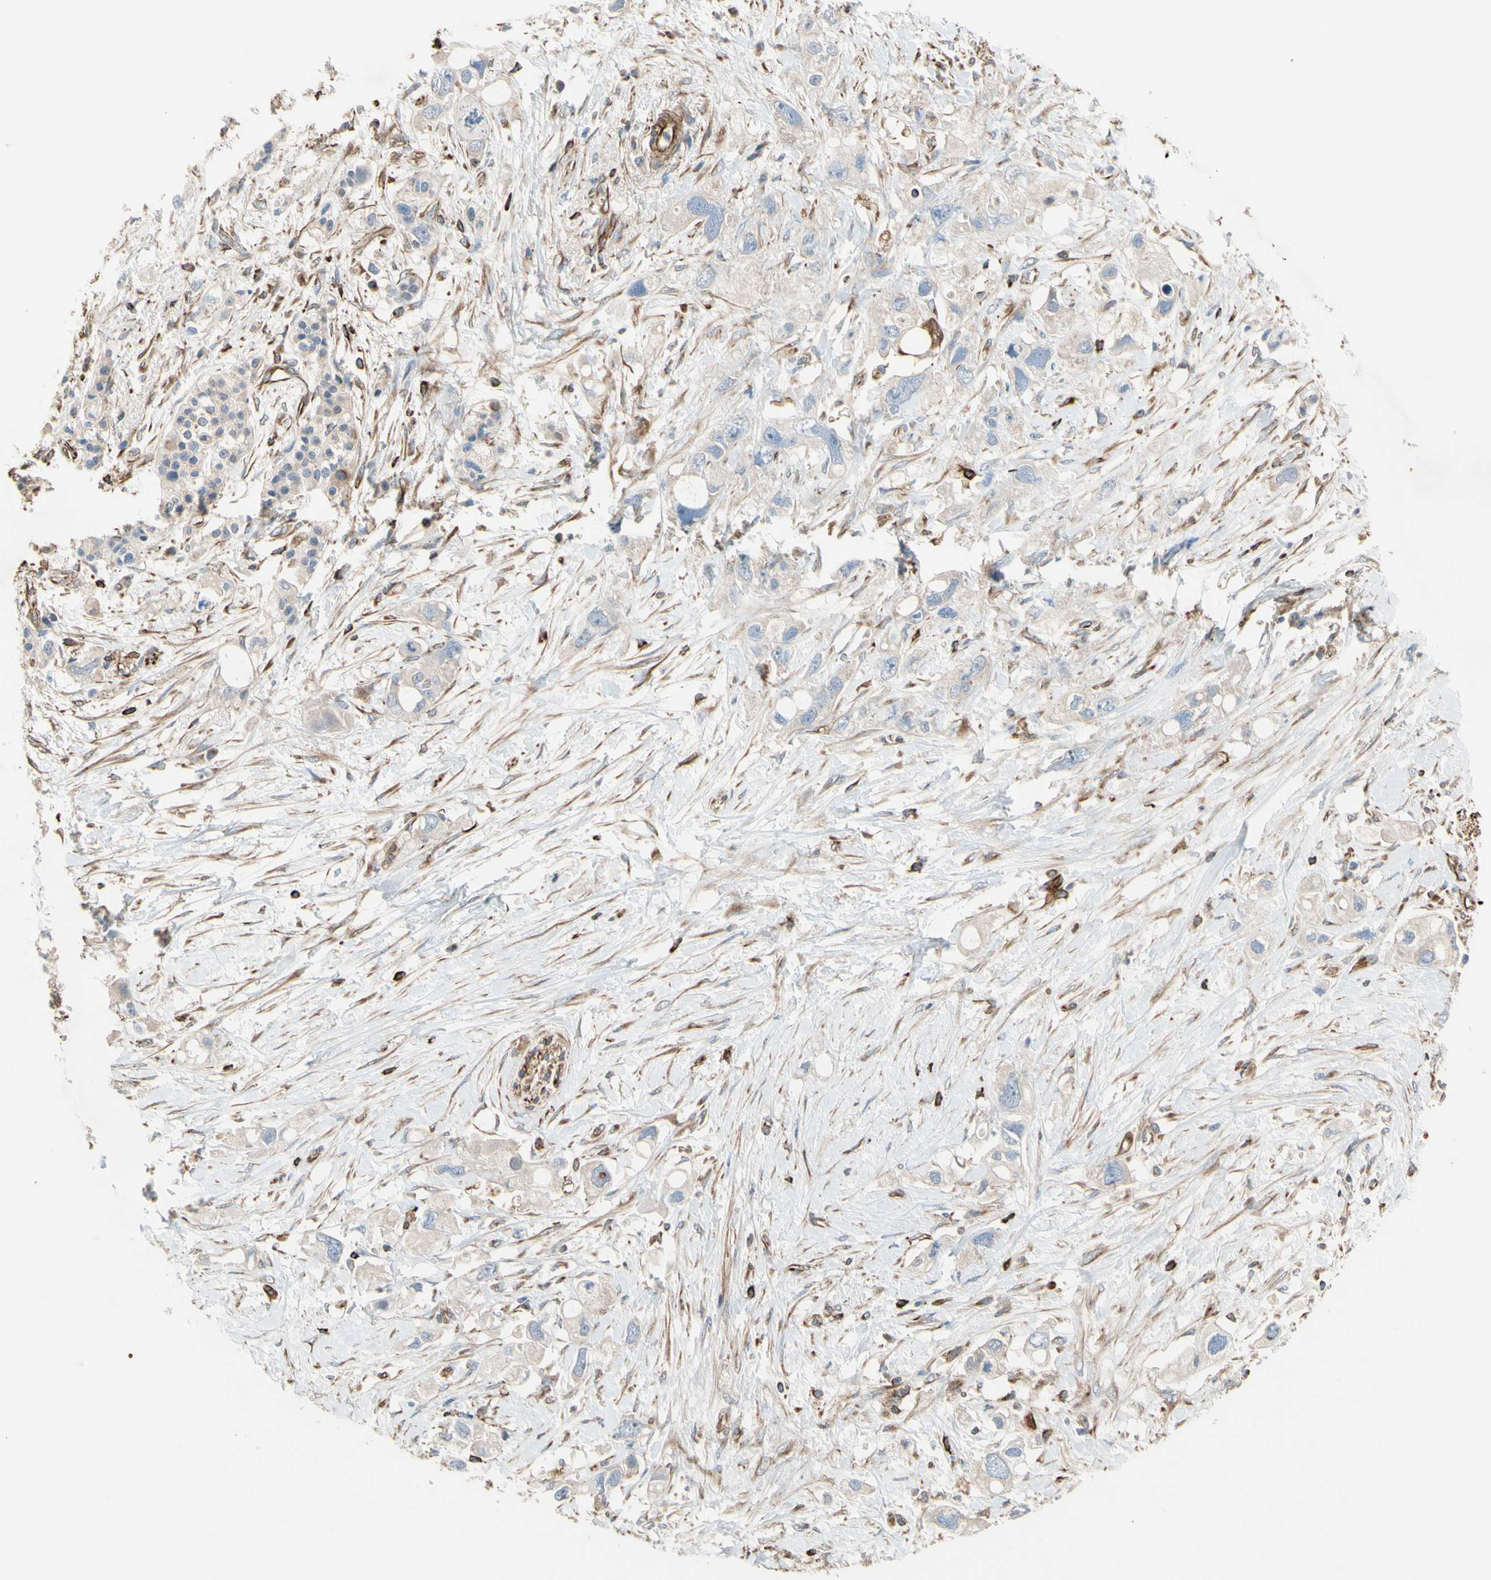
{"staining": {"intensity": "negative", "quantity": "none", "location": "none"}, "tissue": "pancreatic cancer", "cell_type": "Tumor cells", "image_type": "cancer", "snomed": [{"axis": "morphology", "description": "Adenocarcinoma, NOS"}, {"axis": "topography", "description": "Pancreas"}], "caption": "This is a micrograph of IHC staining of pancreatic cancer, which shows no staining in tumor cells. (Stains: DAB IHC with hematoxylin counter stain, Microscopy: brightfield microscopy at high magnification).", "gene": "TRAF2", "patient": {"sex": "female", "age": 56}}